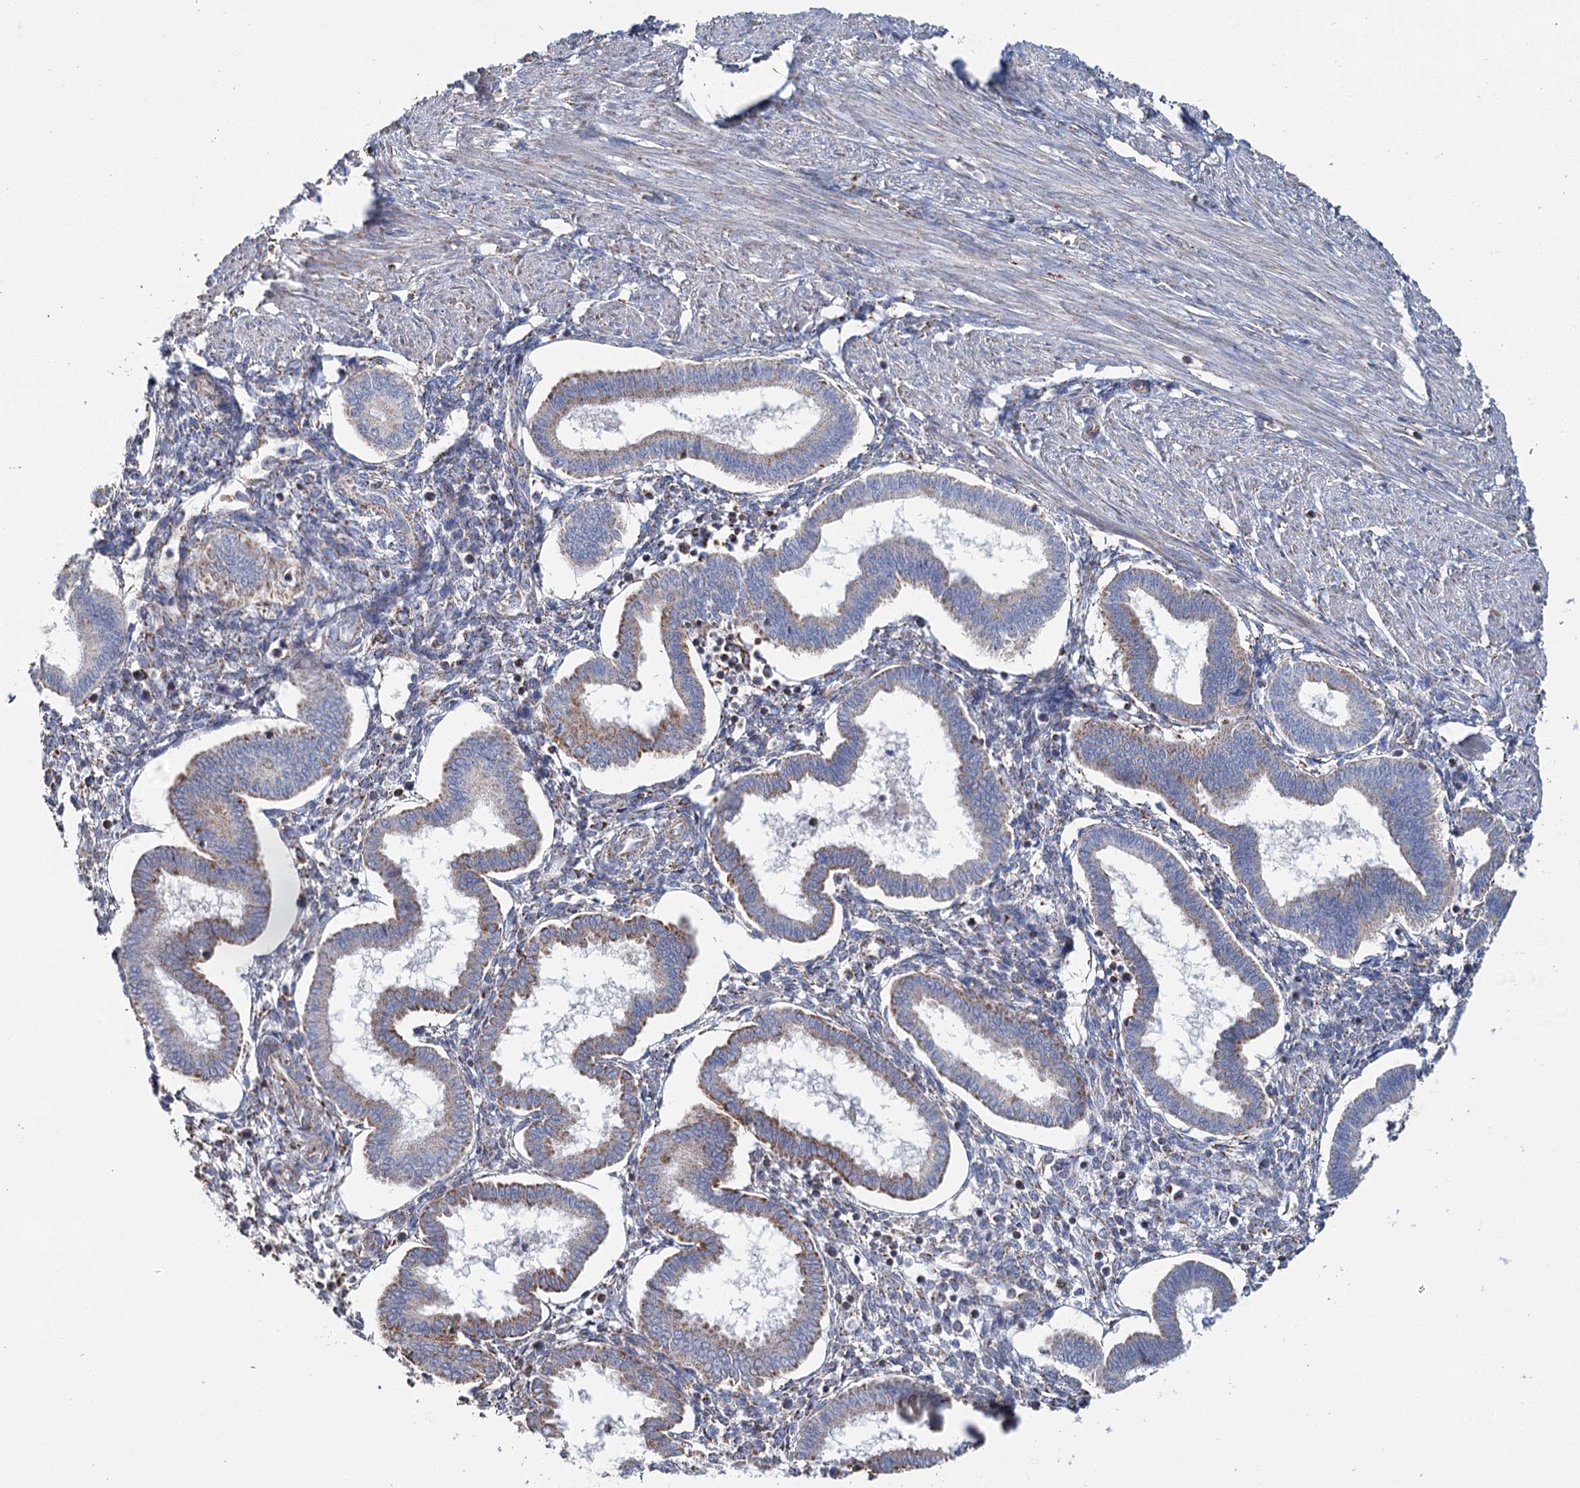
{"staining": {"intensity": "negative", "quantity": "none", "location": "none"}, "tissue": "endometrium", "cell_type": "Cells in endometrial stroma", "image_type": "normal", "snomed": [{"axis": "morphology", "description": "Normal tissue, NOS"}, {"axis": "topography", "description": "Endometrium"}], "caption": "Human endometrium stained for a protein using IHC demonstrates no positivity in cells in endometrial stroma.", "gene": "MRPL44", "patient": {"sex": "female", "age": 25}}